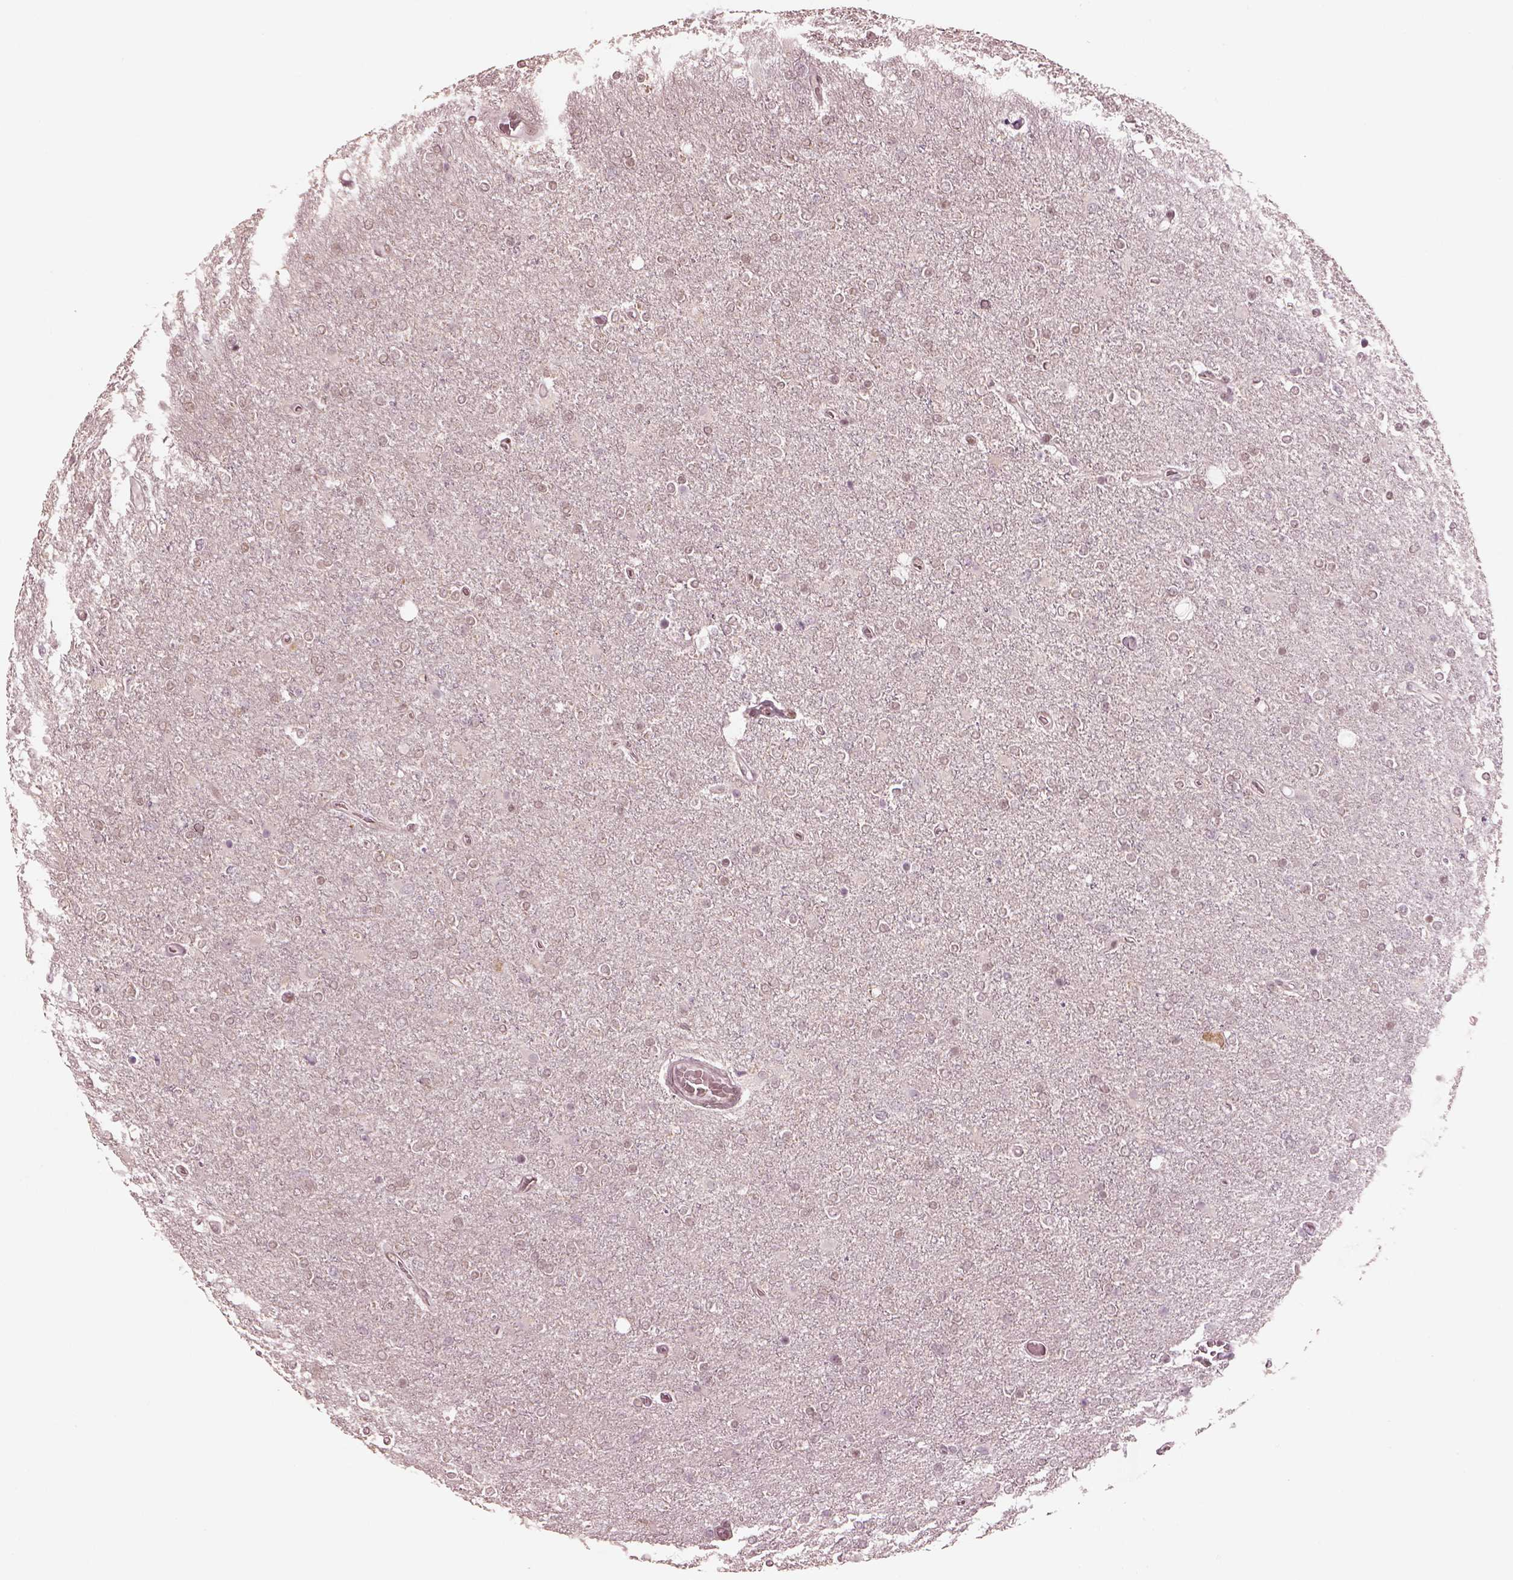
{"staining": {"intensity": "negative", "quantity": "none", "location": "none"}, "tissue": "glioma", "cell_type": "Tumor cells", "image_type": "cancer", "snomed": [{"axis": "morphology", "description": "Glioma, malignant, High grade"}, {"axis": "topography", "description": "Cerebral cortex"}], "caption": "DAB (3,3'-diaminobenzidine) immunohistochemical staining of glioma displays no significant positivity in tumor cells.", "gene": "IQCB1", "patient": {"sex": "male", "age": 70}}